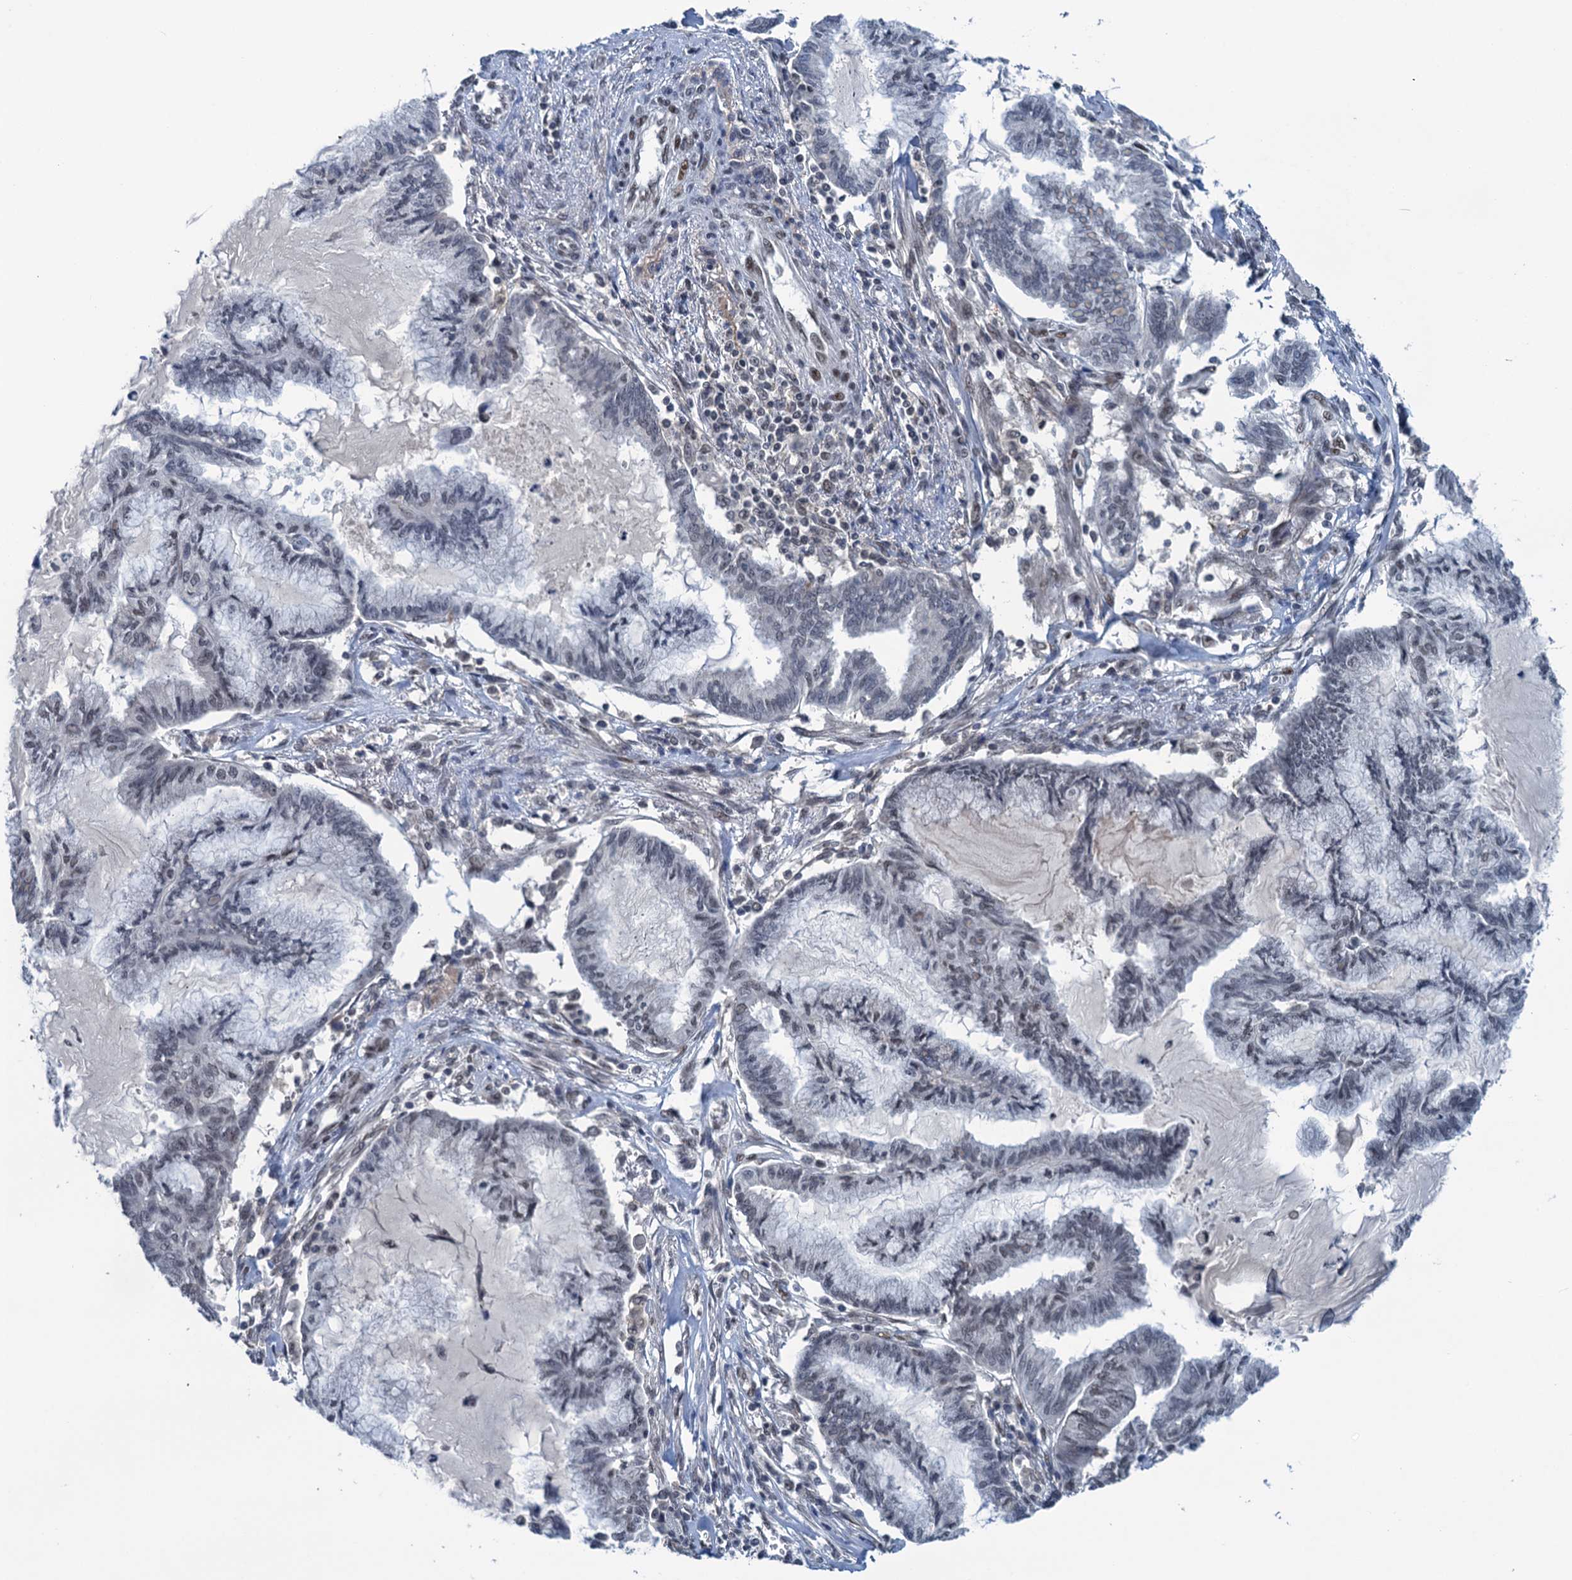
{"staining": {"intensity": "weak", "quantity": "25%-75%", "location": "nuclear"}, "tissue": "endometrial cancer", "cell_type": "Tumor cells", "image_type": "cancer", "snomed": [{"axis": "morphology", "description": "Adenocarcinoma, NOS"}, {"axis": "topography", "description": "Endometrium"}], "caption": "Protein expression by immunohistochemistry (IHC) displays weak nuclear expression in about 25%-75% of tumor cells in endometrial cancer (adenocarcinoma).", "gene": "SAE1", "patient": {"sex": "female", "age": 86}}